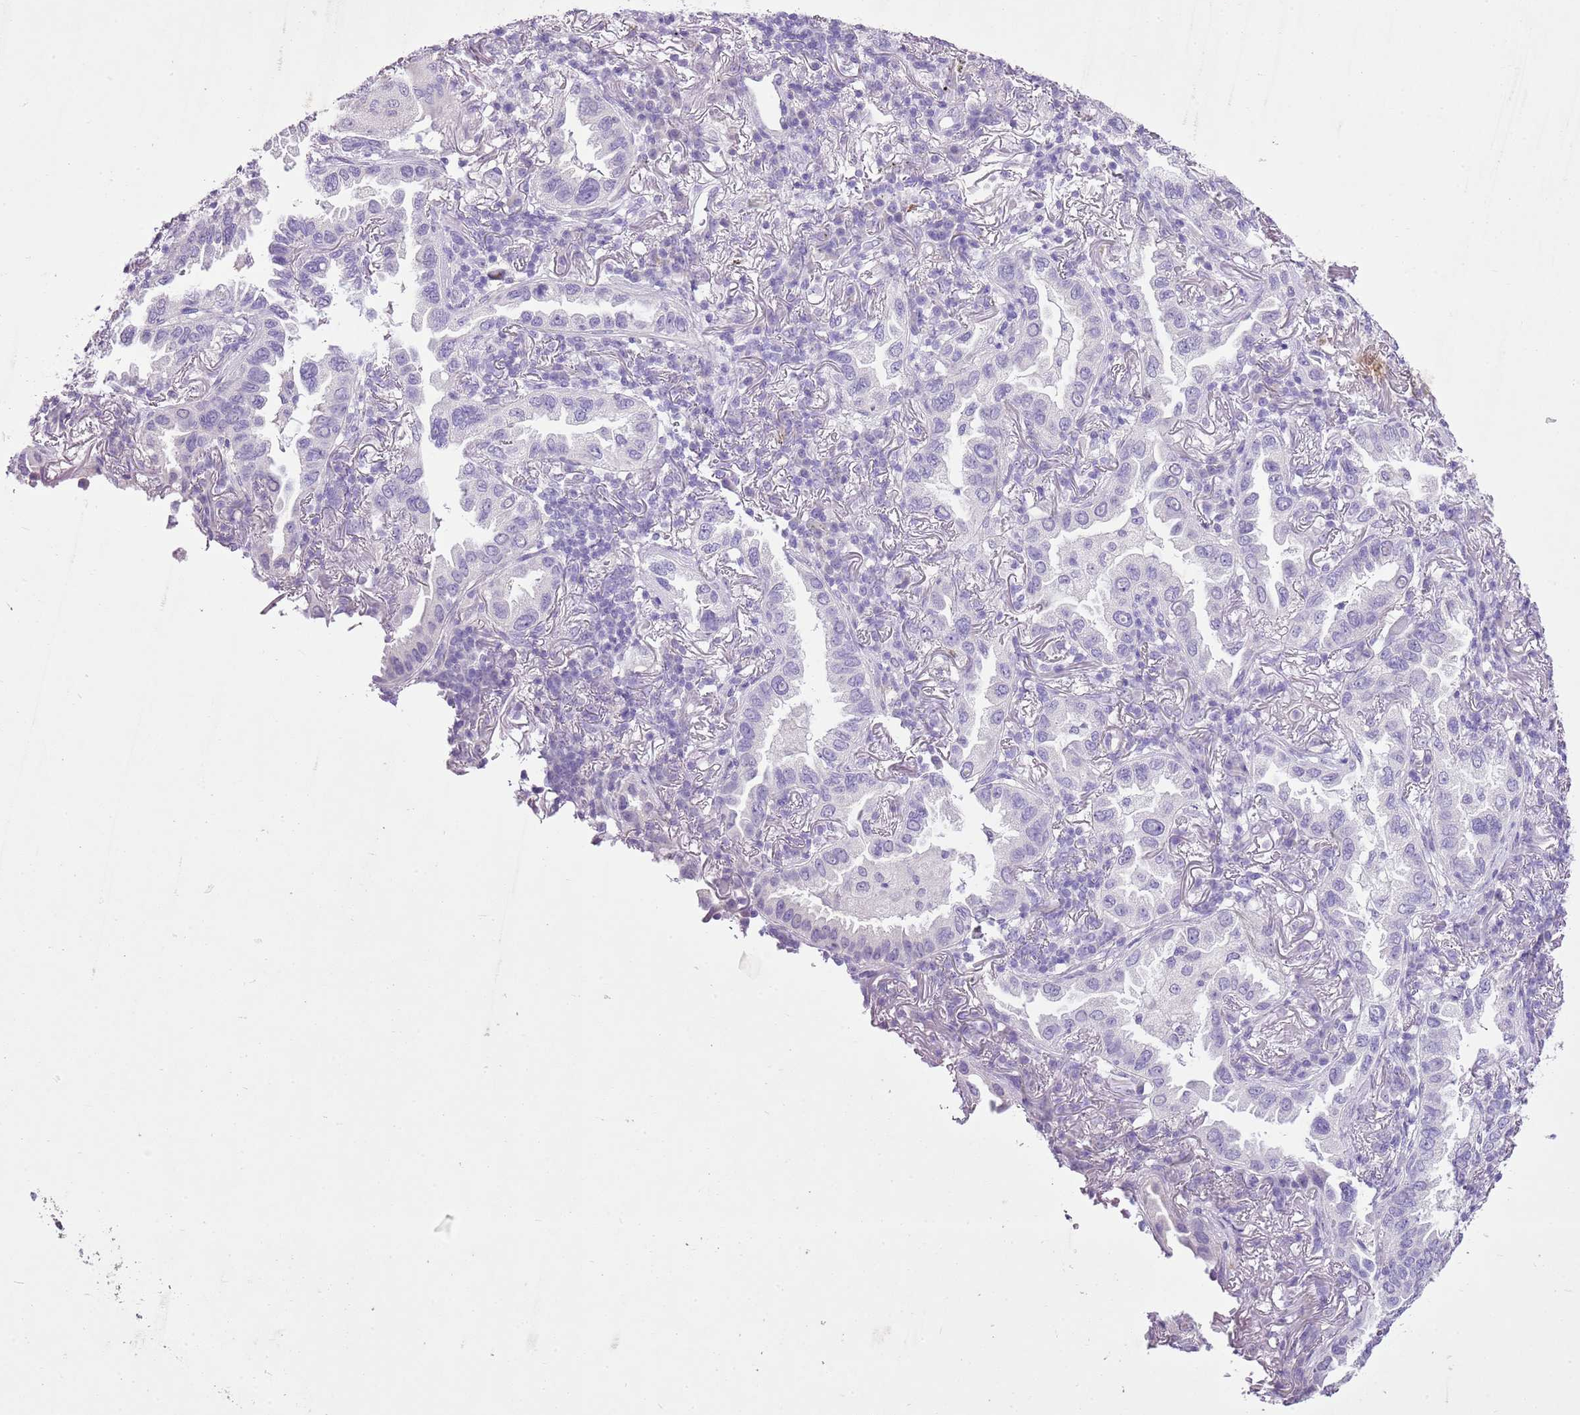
{"staining": {"intensity": "negative", "quantity": "none", "location": "none"}, "tissue": "lung cancer", "cell_type": "Tumor cells", "image_type": "cancer", "snomed": [{"axis": "morphology", "description": "Adenocarcinoma, NOS"}, {"axis": "topography", "description": "Lung"}], "caption": "The micrograph demonstrates no significant expression in tumor cells of lung cancer (adenocarcinoma).", "gene": "XPO7", "patient": {"sex": "female", "age": 69}}